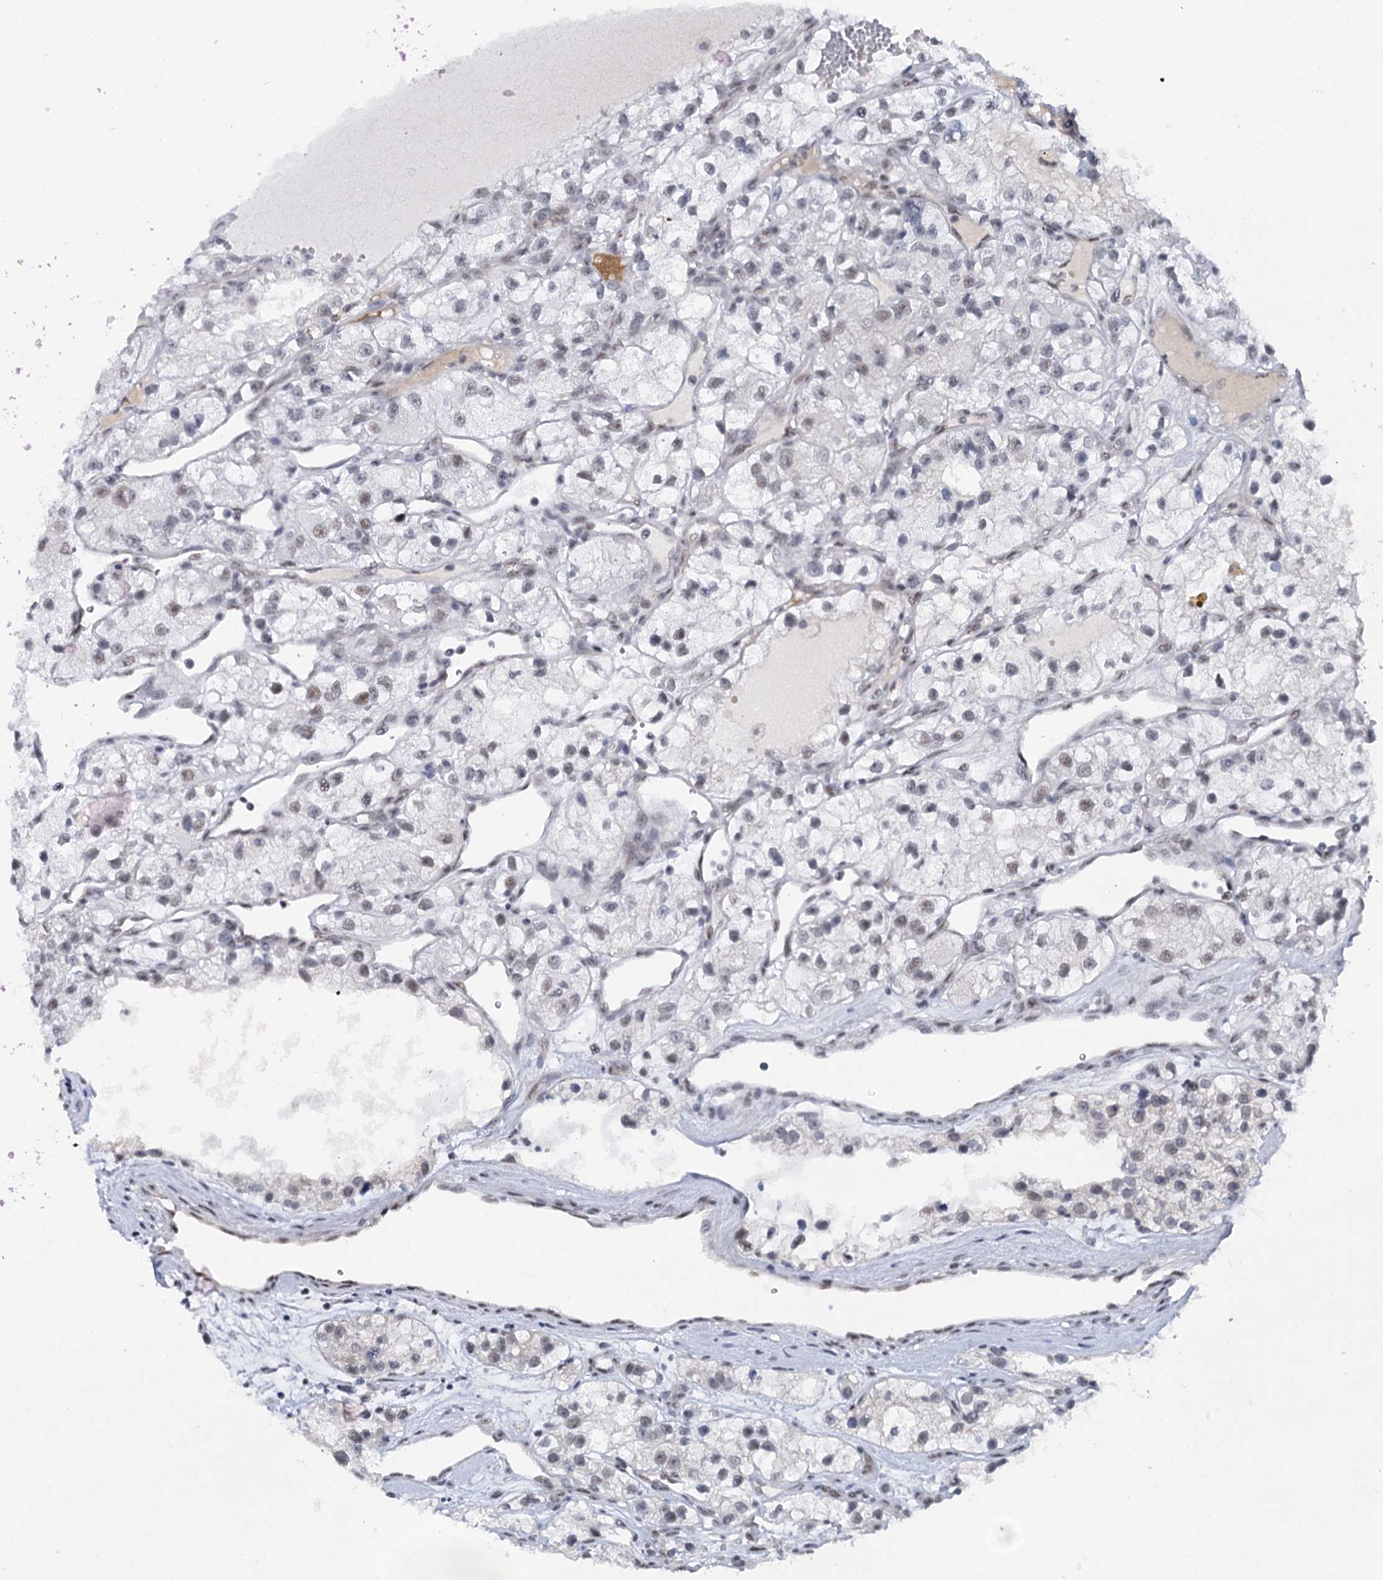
{"staining": {"intensity": "weak", "quantity": "25%-75%", "location": "nuclear"}, "tissue": "renal cancer", "cell_type": "Tumor cells", "image_type": "cancer", "snomed": [{"axis": "morphology", "description": "Adenocarcinoma, NOS"}, {"axis": "topography", "description": "Kidney"}], "caption": "Renal cancer stained with a protein marker demonstrates weak staining in tumor cells.", "gene": "SREK1", "patient": {"sex": "female", "age": 57}}